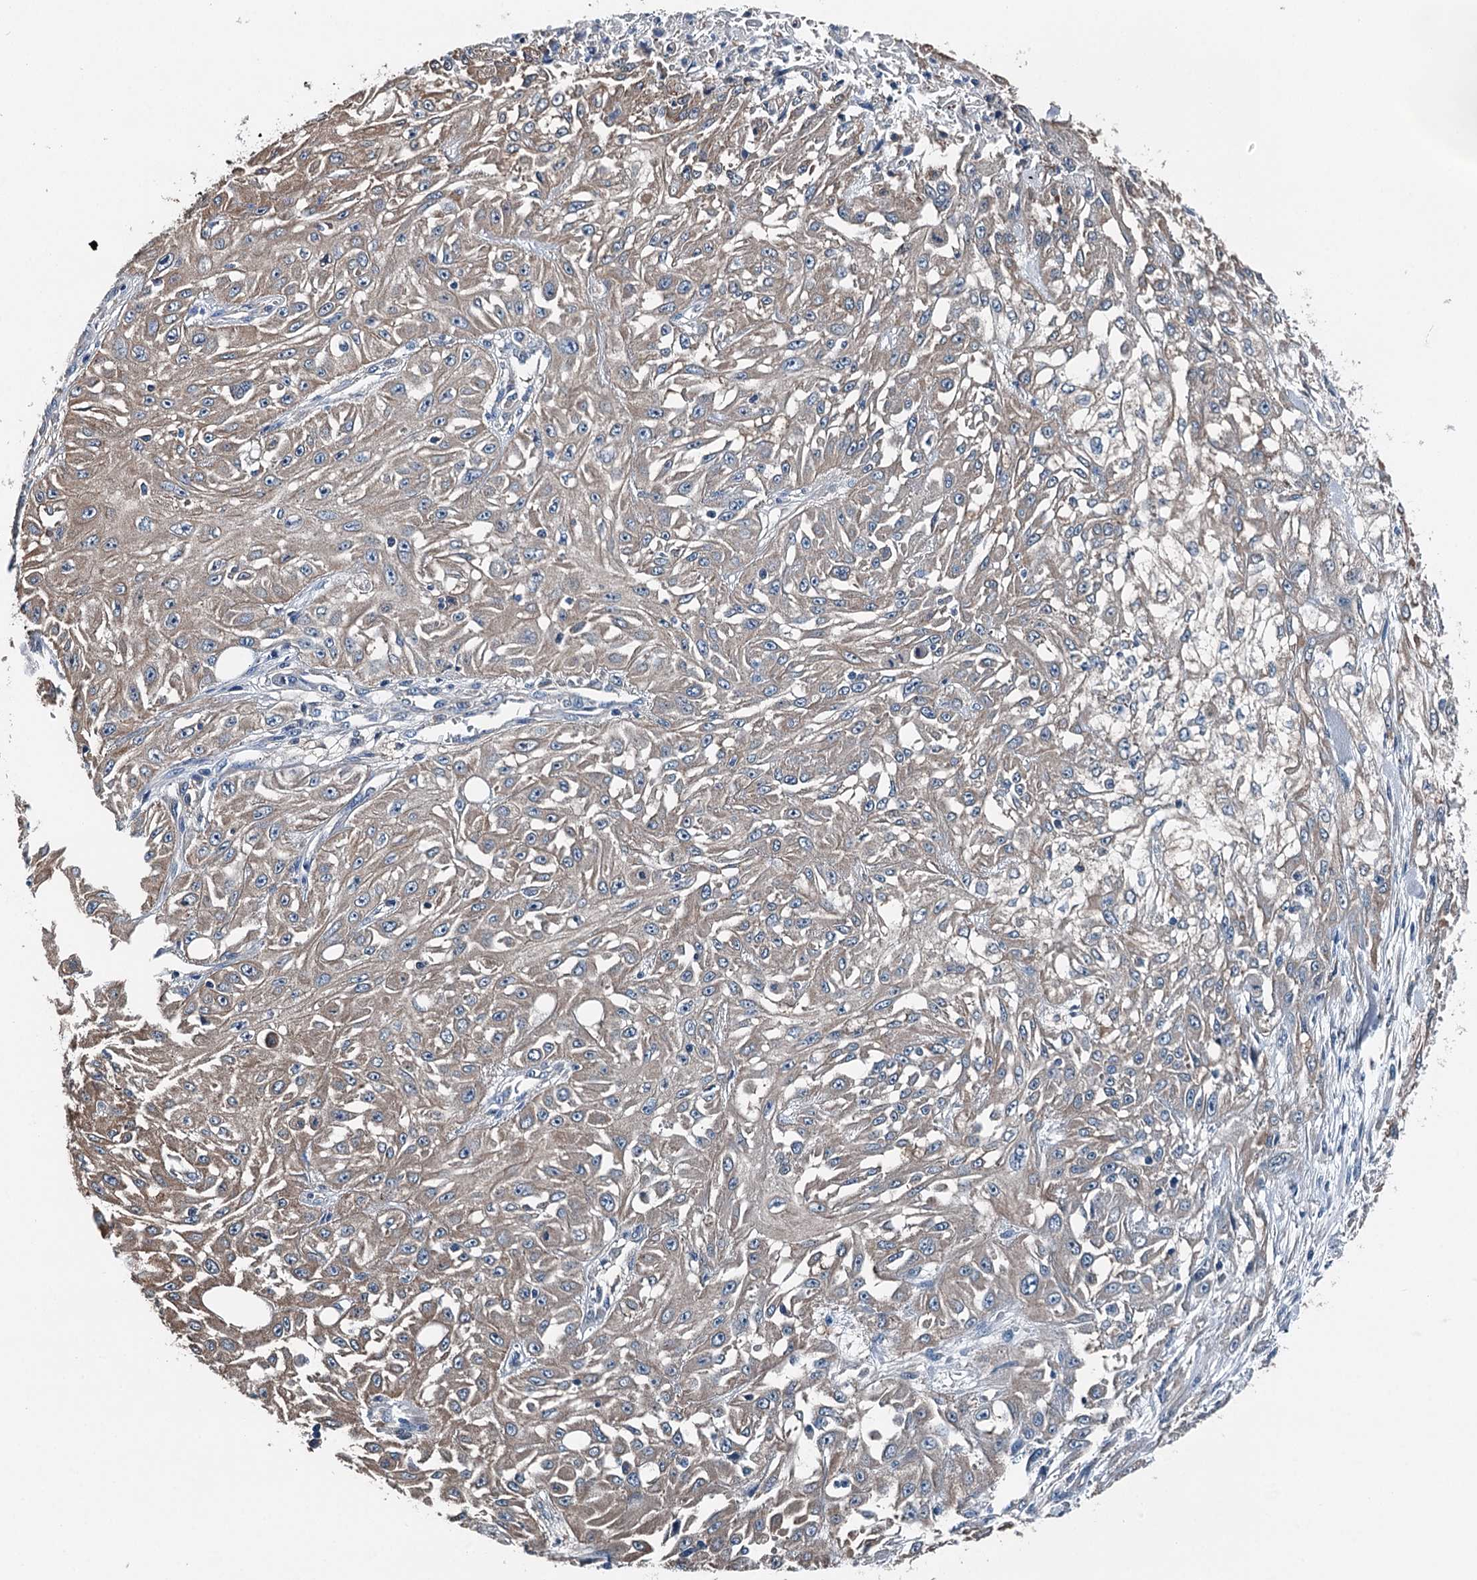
{"staining": {"intensity": "weak", "quantity": "25%-75%", "location": "cytoplasmic/membranous"}, "tissue": "skin cancer", "cell_type": "Tumor cells", "image_type": "cancer", "snomed": [{"axis": "morphology", "description": "Squamous cell carcinoma, NOS"}, {"axis": "morphology", "description": "Squamous cell carcinoma, metastatic, NOS"}, {"axis": "topography", "description": "Skin"}, {"axis": "topography", "description": "Lymph node"}], "caption": "The image reveals immunohistochemical staining of skin cancer. There is weak cytoplasmic/membranous staining is present in approximately 25%-75% of tumor cells.", "gene": "BHMT", "patient": {"sex": "male", "age": 75}}